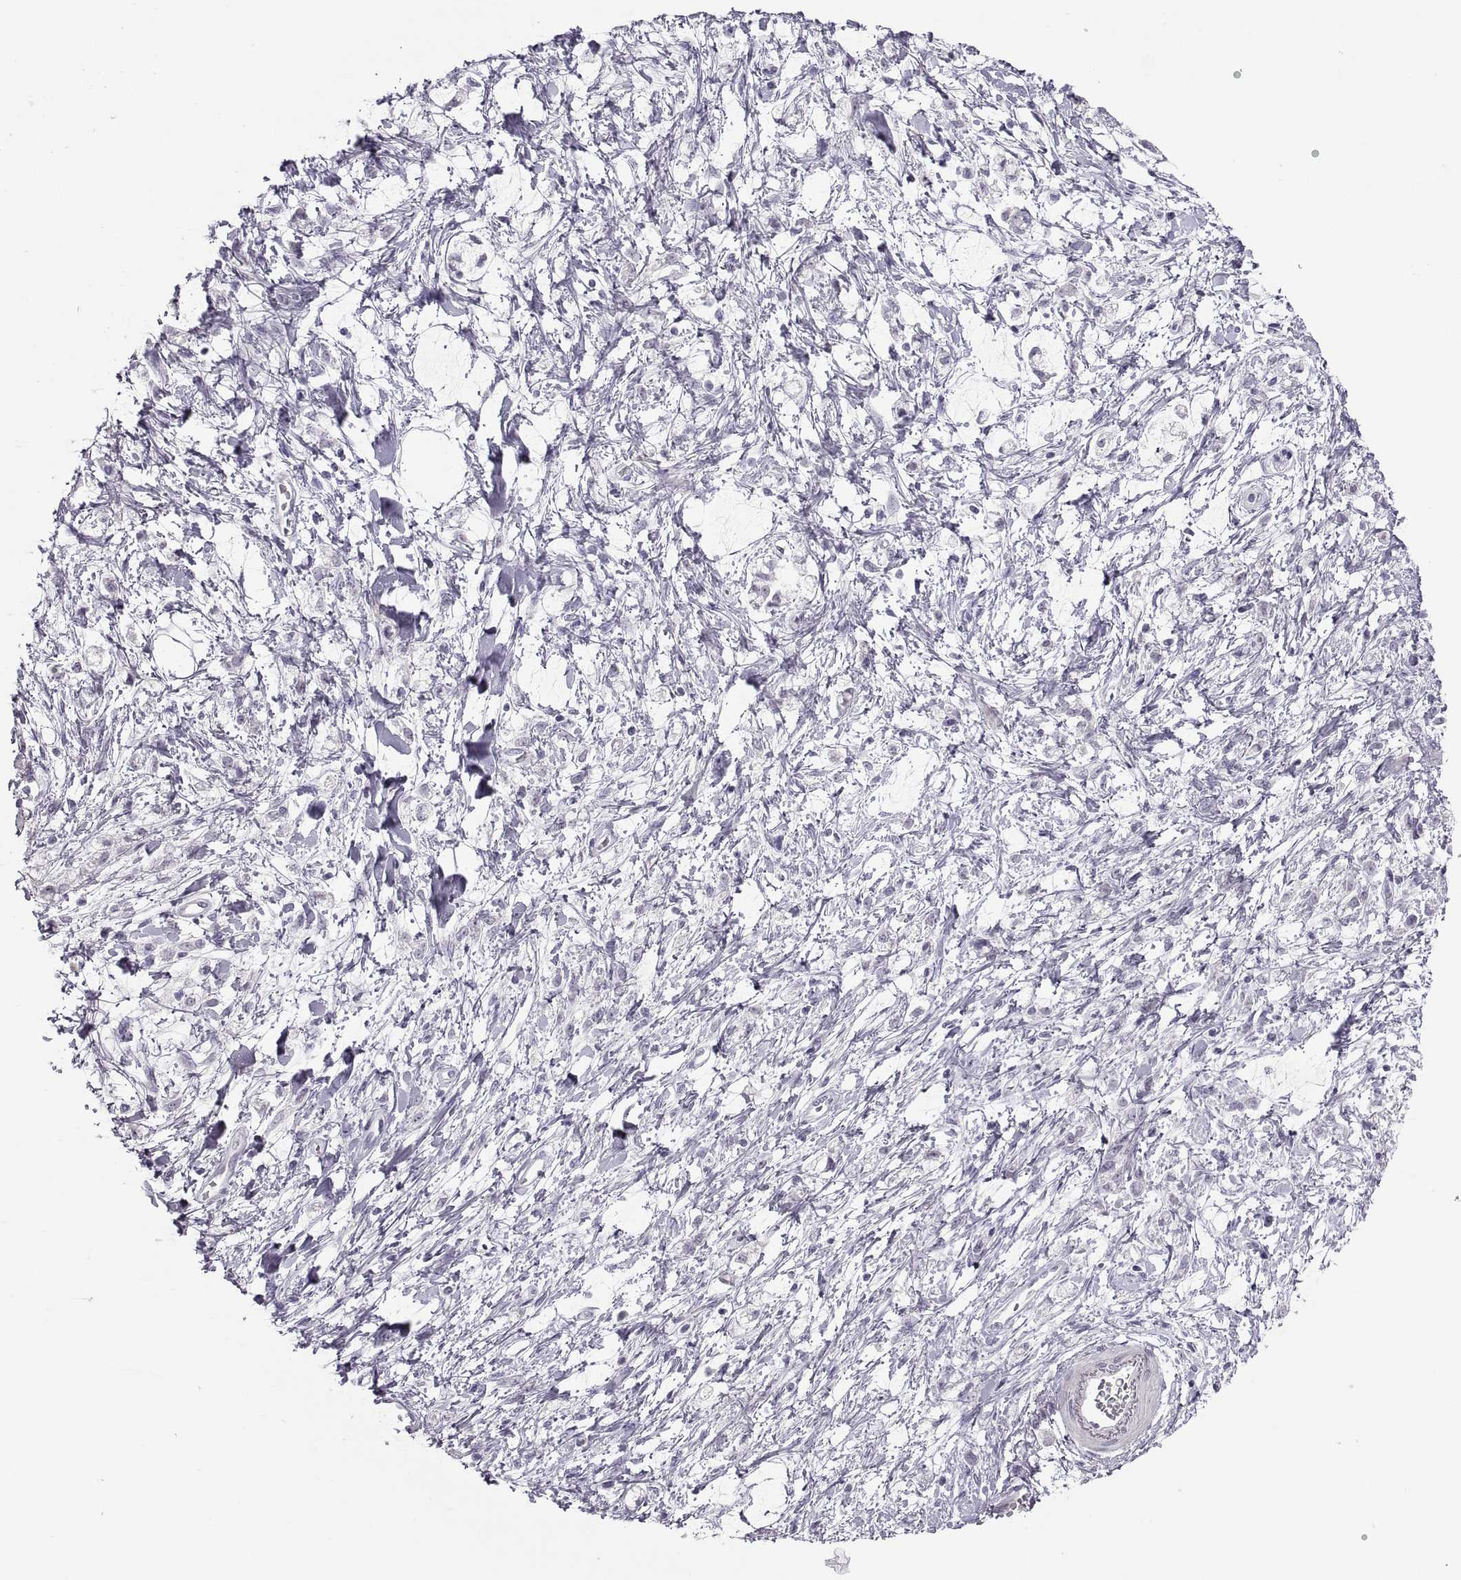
{"staining": {"intensity": "negative", "quantity": "none", "location": "none"}, "tissue": "stomach cancer", "cell_type": "Tumor cells", "image_type": "cancer", "snomed": [{"axis": "morphology", "description": "Adenocarcinoma, NOS"}, {"axis": "topography", "description": "Stomach"}], "caption": "Immunohistochemical staining of human stomach adenocarcinoma displays no significant expression in tumor cells. (Brightfield microscopy of DAB (3,3'-diaminobenzidine) IHC at high magnification).", "gene": "C3orf22", "patient": {"sex": "female", "age": 60}}